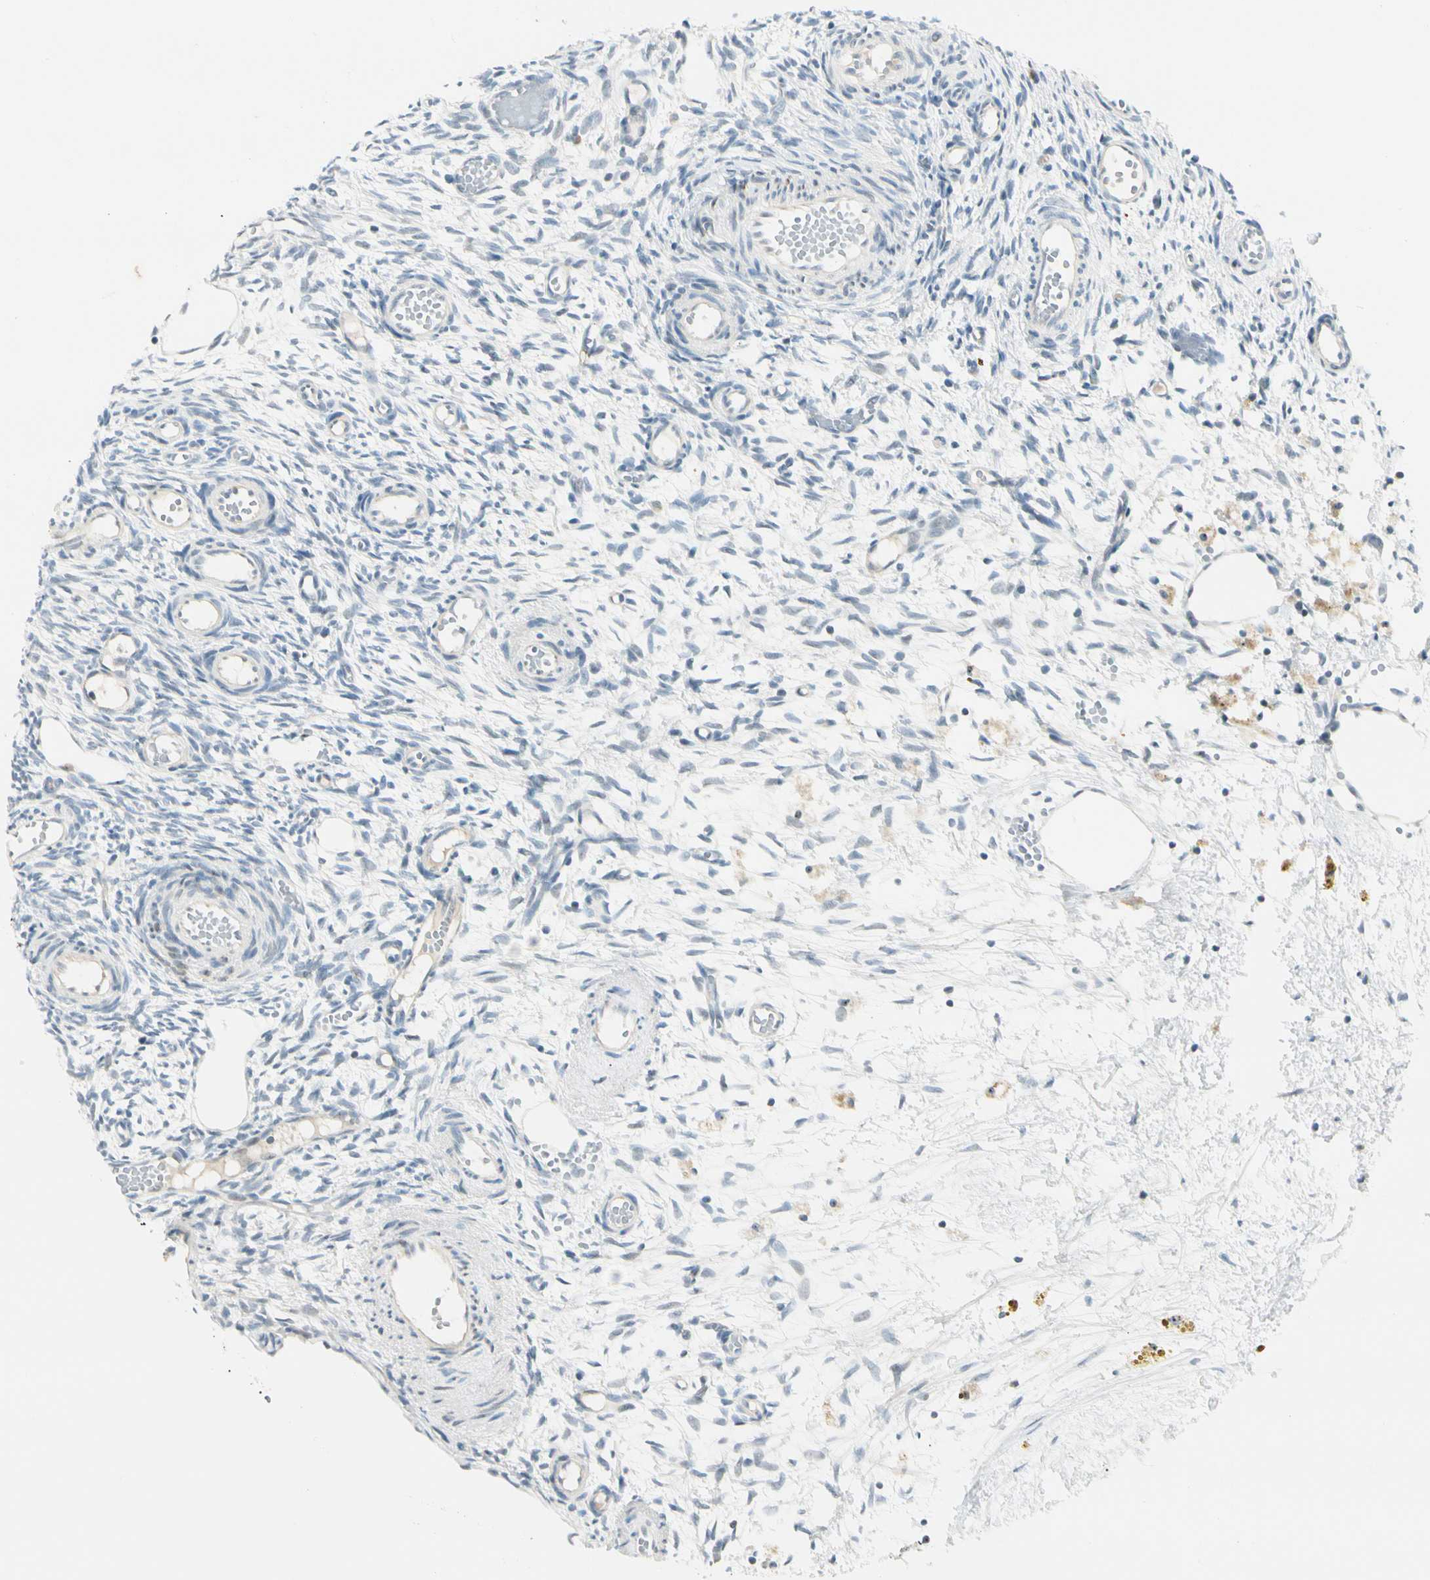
{"staining": {"intensity": "negative", "quantity": "none", "location": "none"}, "tissue": "ovary", "cell_type": "Ovarian stroma cells", "image_type": "normal", "snomed": [{"axis": "morphology", "description": "Normal tissue, NOS"}, {"axis": "topography", "description": "Ovary"}], "caption": "Protein analysis of normal ovary exhibits no significant positivity in ovarian stroma cells.", "gene": "ZSCAN1", "patient": {"sex": "female", "age": 35}}